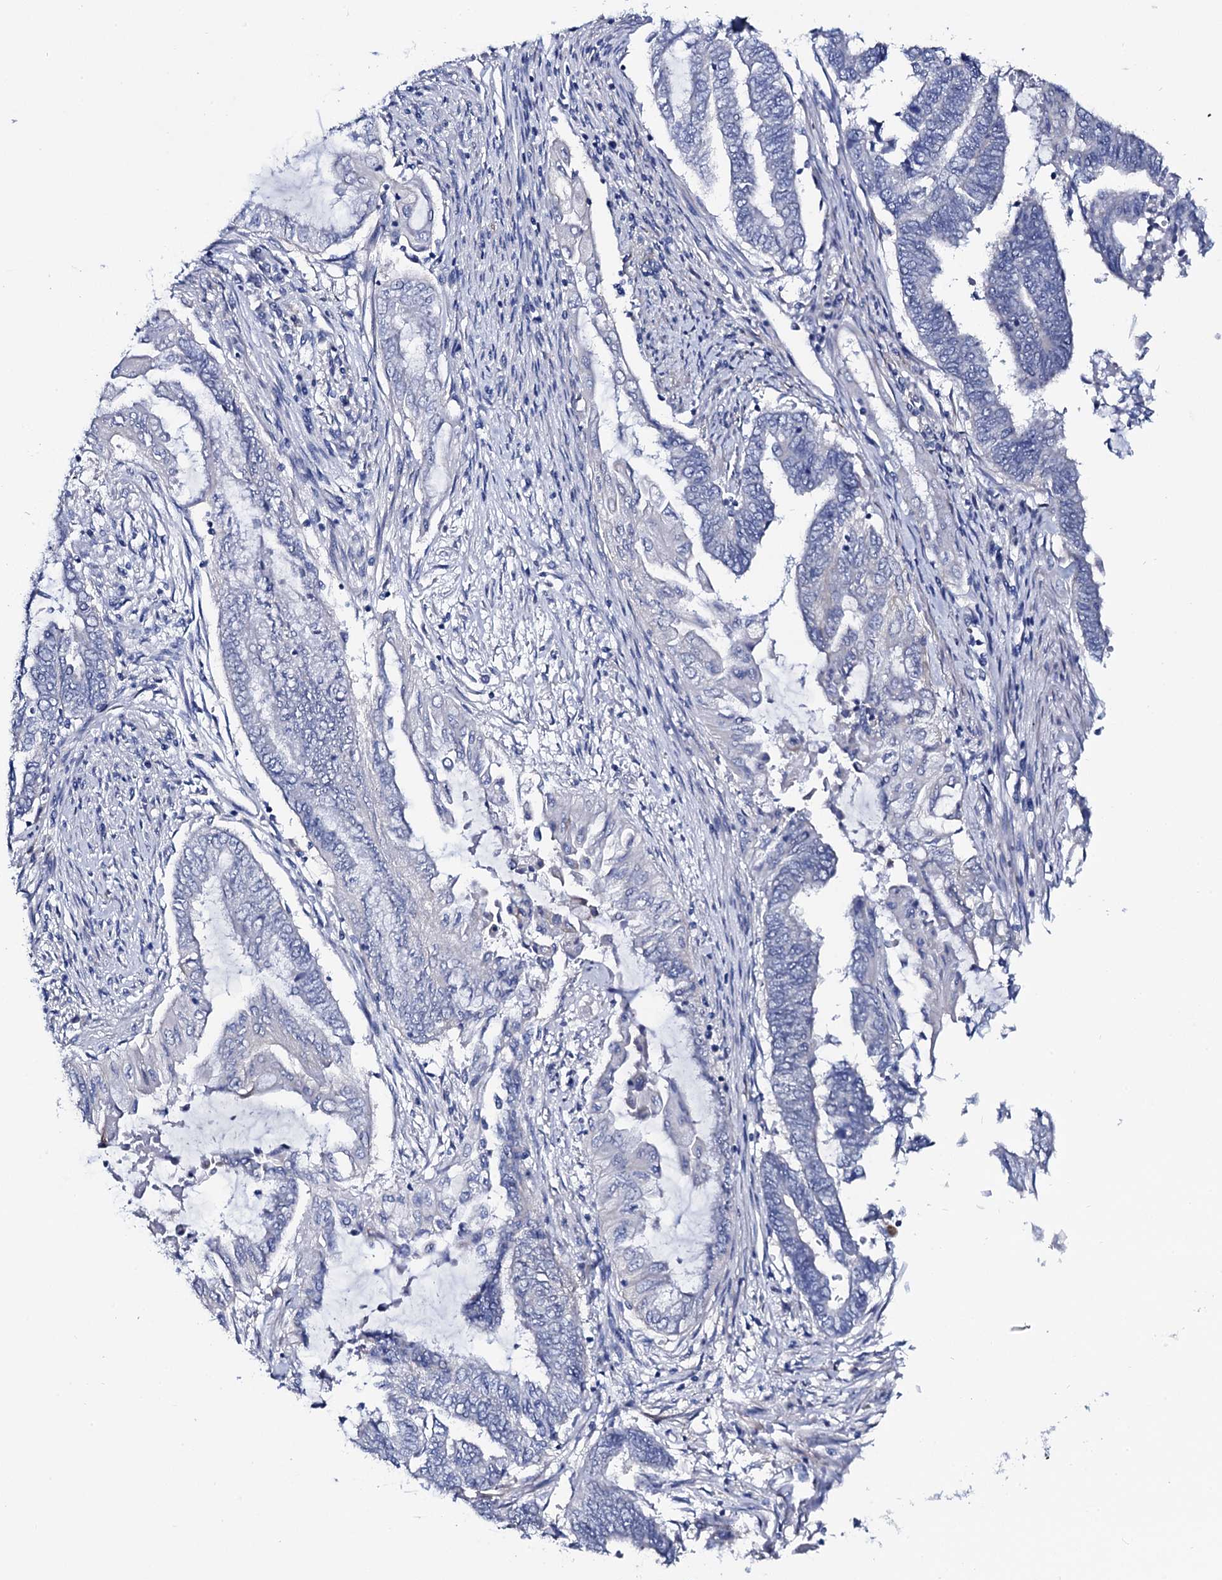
{"staining": {"intensity": "negative", "quantity": "none", "location": "none"}, "tissue": "endometrial cancer", "cell_type": "Tumor cells", "image_type": "cancer", "snomed": [{"axis": "morphology", "description": "Adenocarcinoma, NOS"}, {"axis": "topography", "description": "Uterus"}, {"axis": "topography", "description": "Endometrium"}], "caption": "Image shows no protein expression in tumor cells of adenocarcinoma (endometrial) tissue.", "gene": "GYS2", "patient": {"sex": "female", "age": 70}}